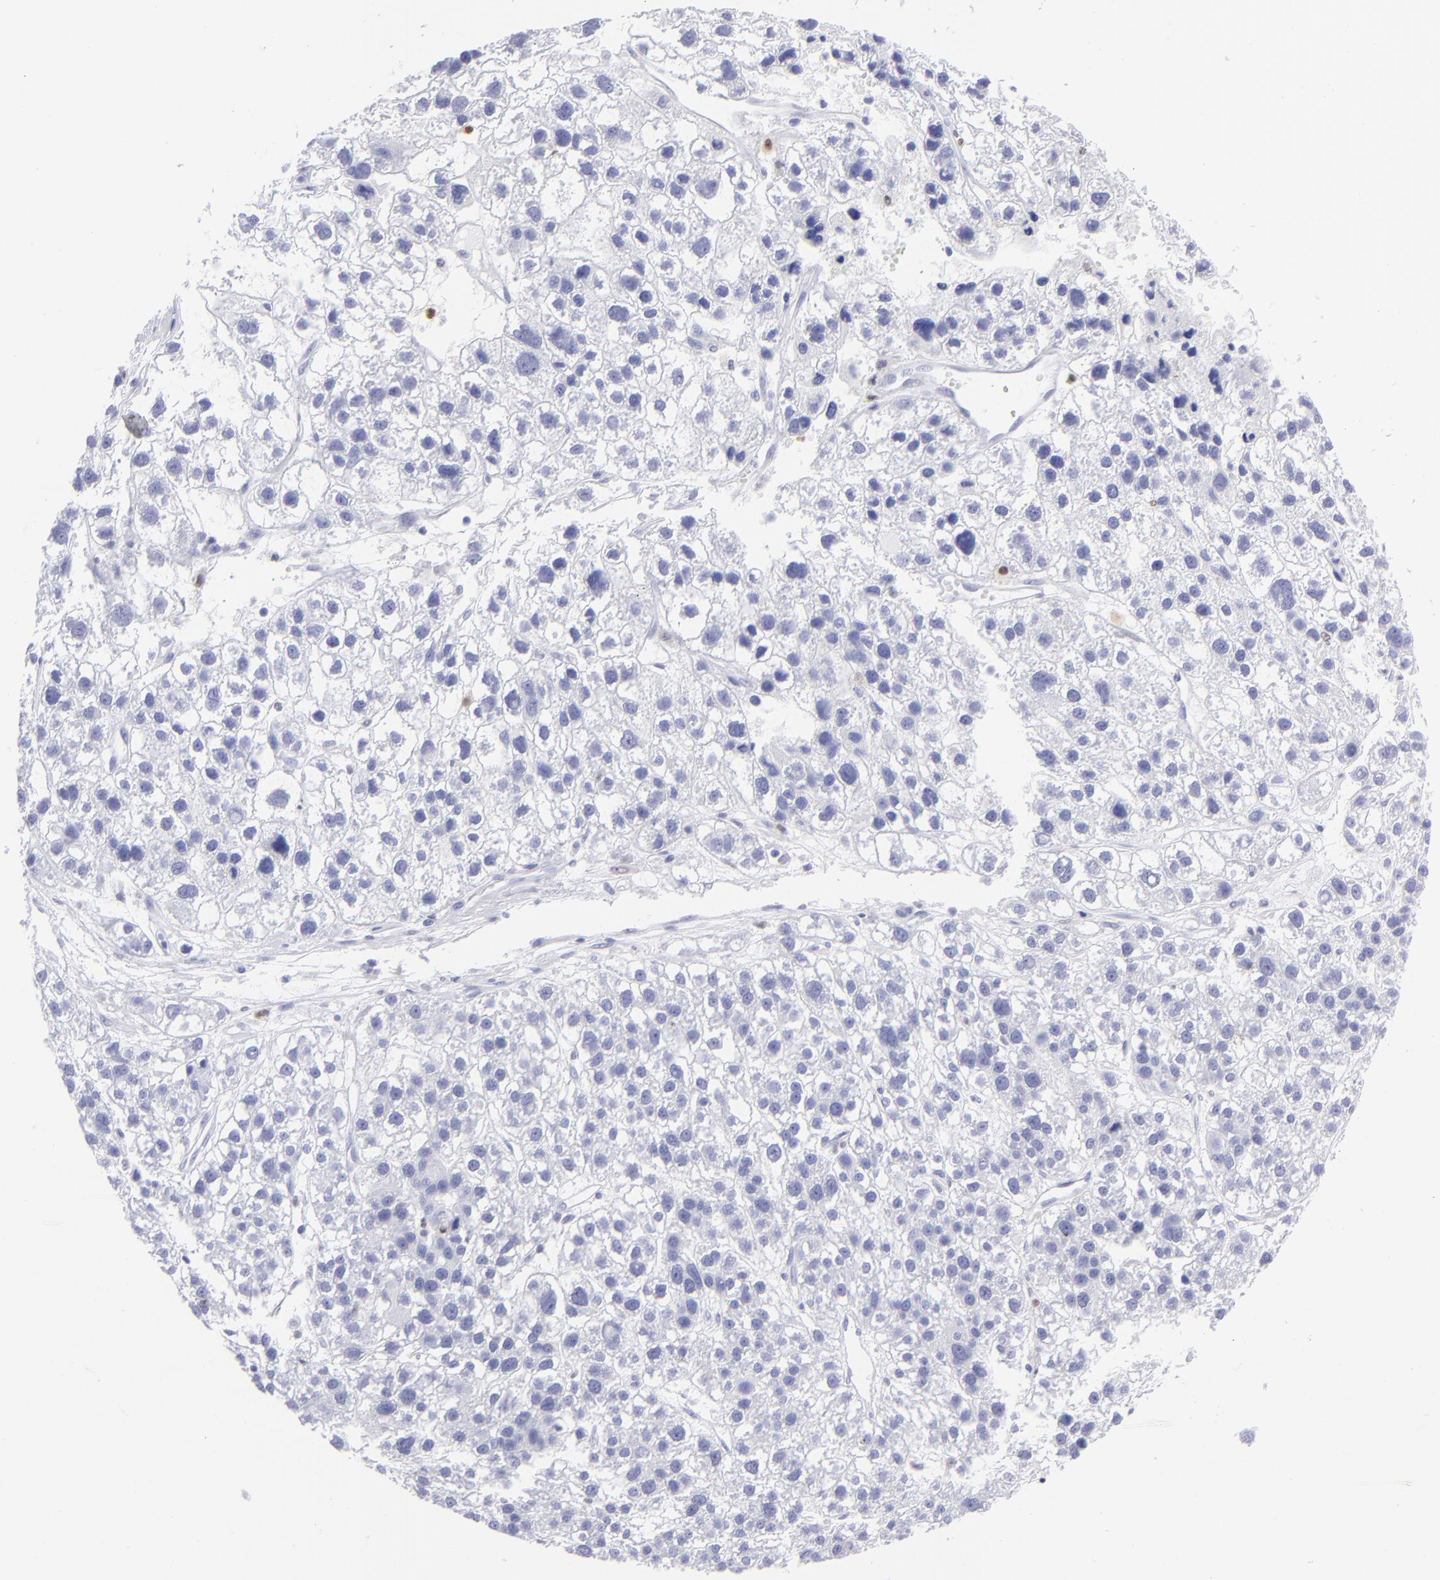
{"staining": {"intensity": "negative", "quantity": "none", "location": "none"}, "tissue": "liver cancer", "cell_type": "Tumor cells", "image_type": "cancer", "snomed": [{"axis": "morphology", "description": "Carcinoma, Hepatocellular, NOS"}, {"axis": "topography", "description": "Liver"}], "caption": "Protein analysis of liver hepatocellular carcinoma reveals no significant staining in tumor cells.", "gene": "MITF", "patient": {"sex": "female", "age": 85}}